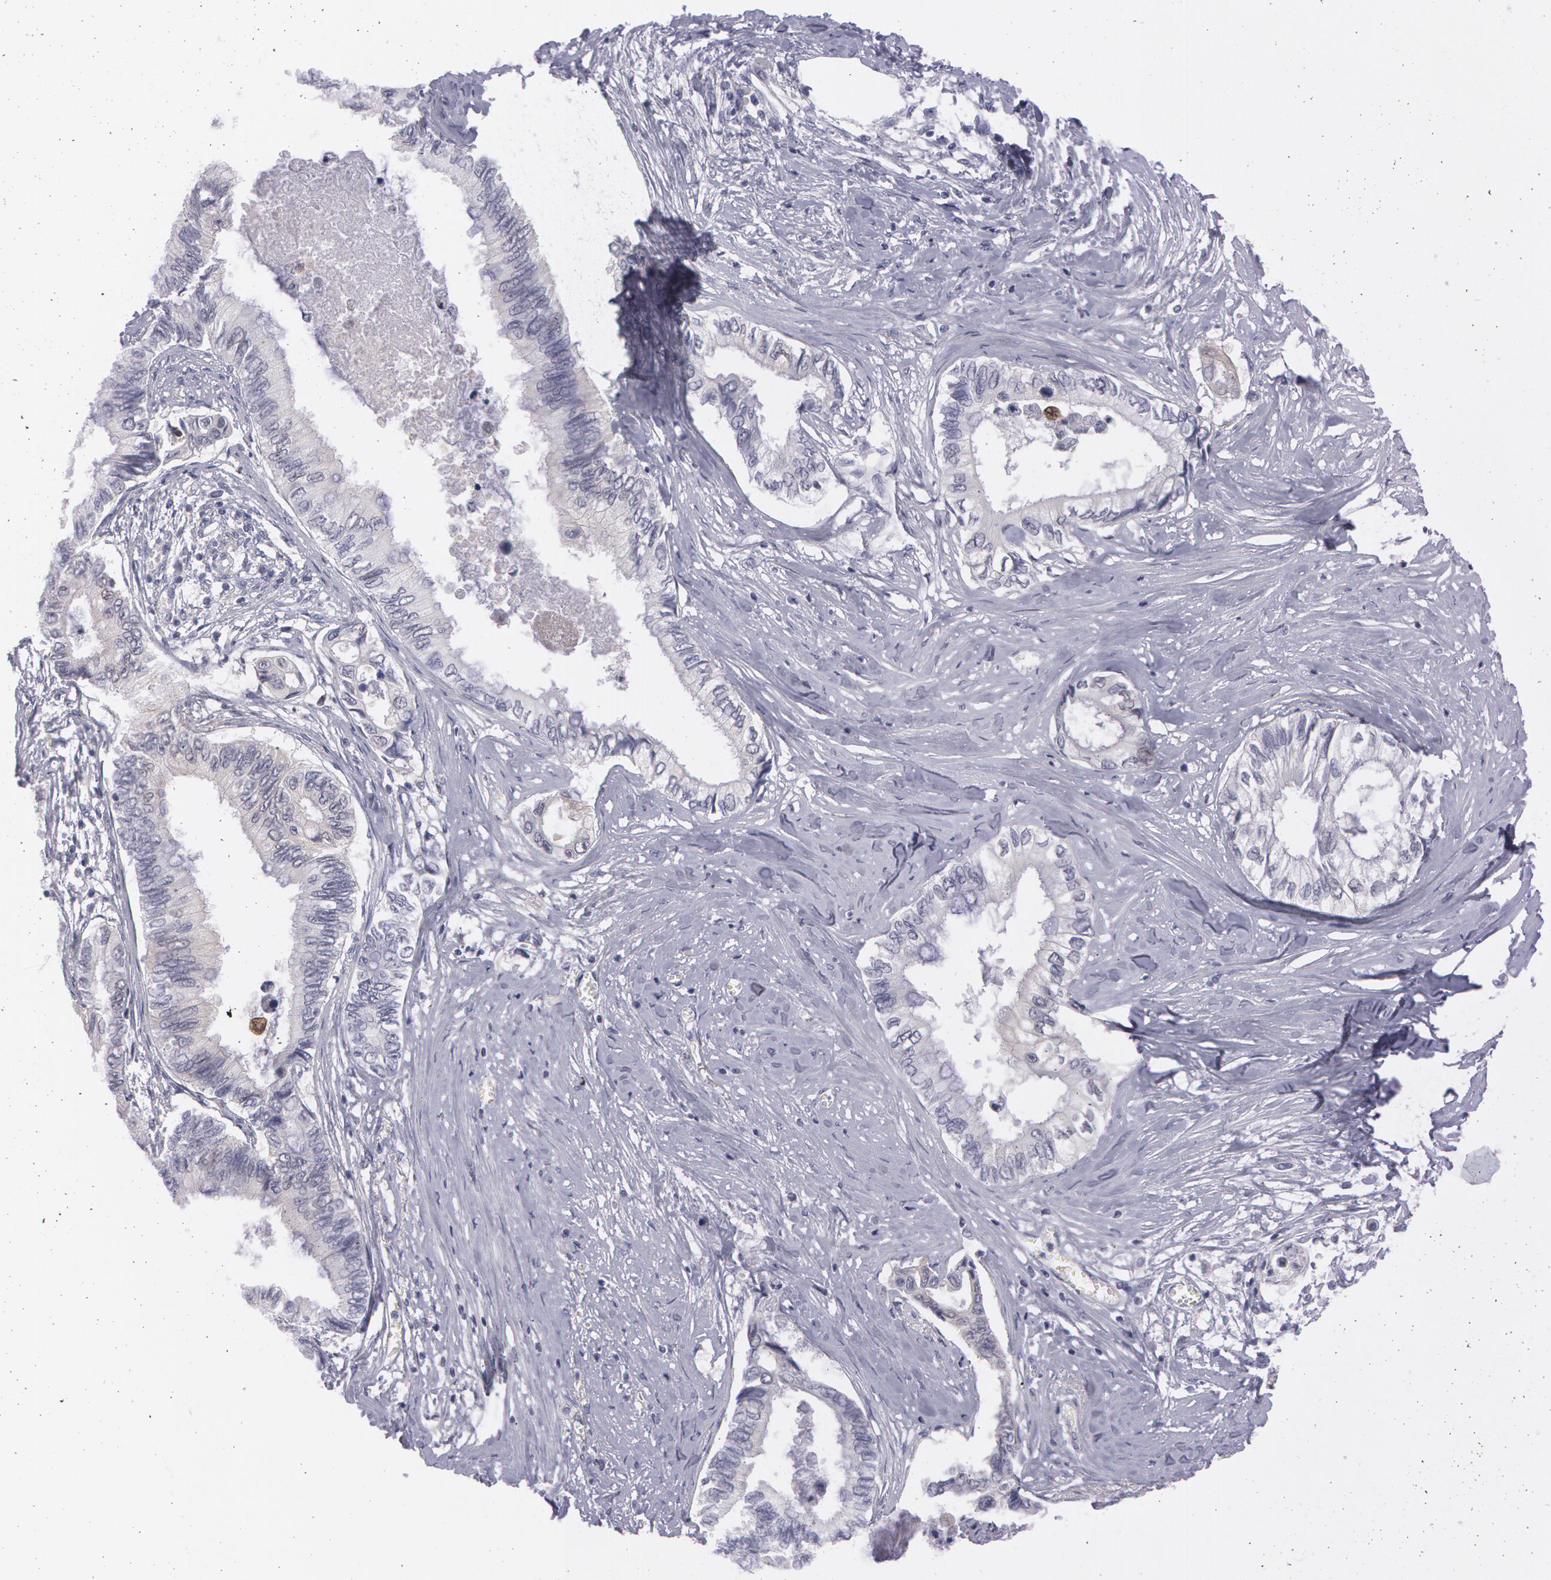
{"staining": {"intensity": "weak", "quantity": "<25%", "location": "cytoplasmic/membranous"}, "tissue": "pancreatic cancer", "cell_type": "Tumor cells", "image_type": "cancer", "snomed": [{"axis": "morphology", "description": "Adenocarcinoma, NOS"}, {"axis": "topography", "description": "Pancreas"}], "caption": "IHC micrograph of neoplastic tissue: pancreatic cancer (adenocarcinoma) stained with DAB demonstrates no significant protein staining in tumor cells.", "gene": "IL1RN", "patient": {"sex": "female", "age": 66}}